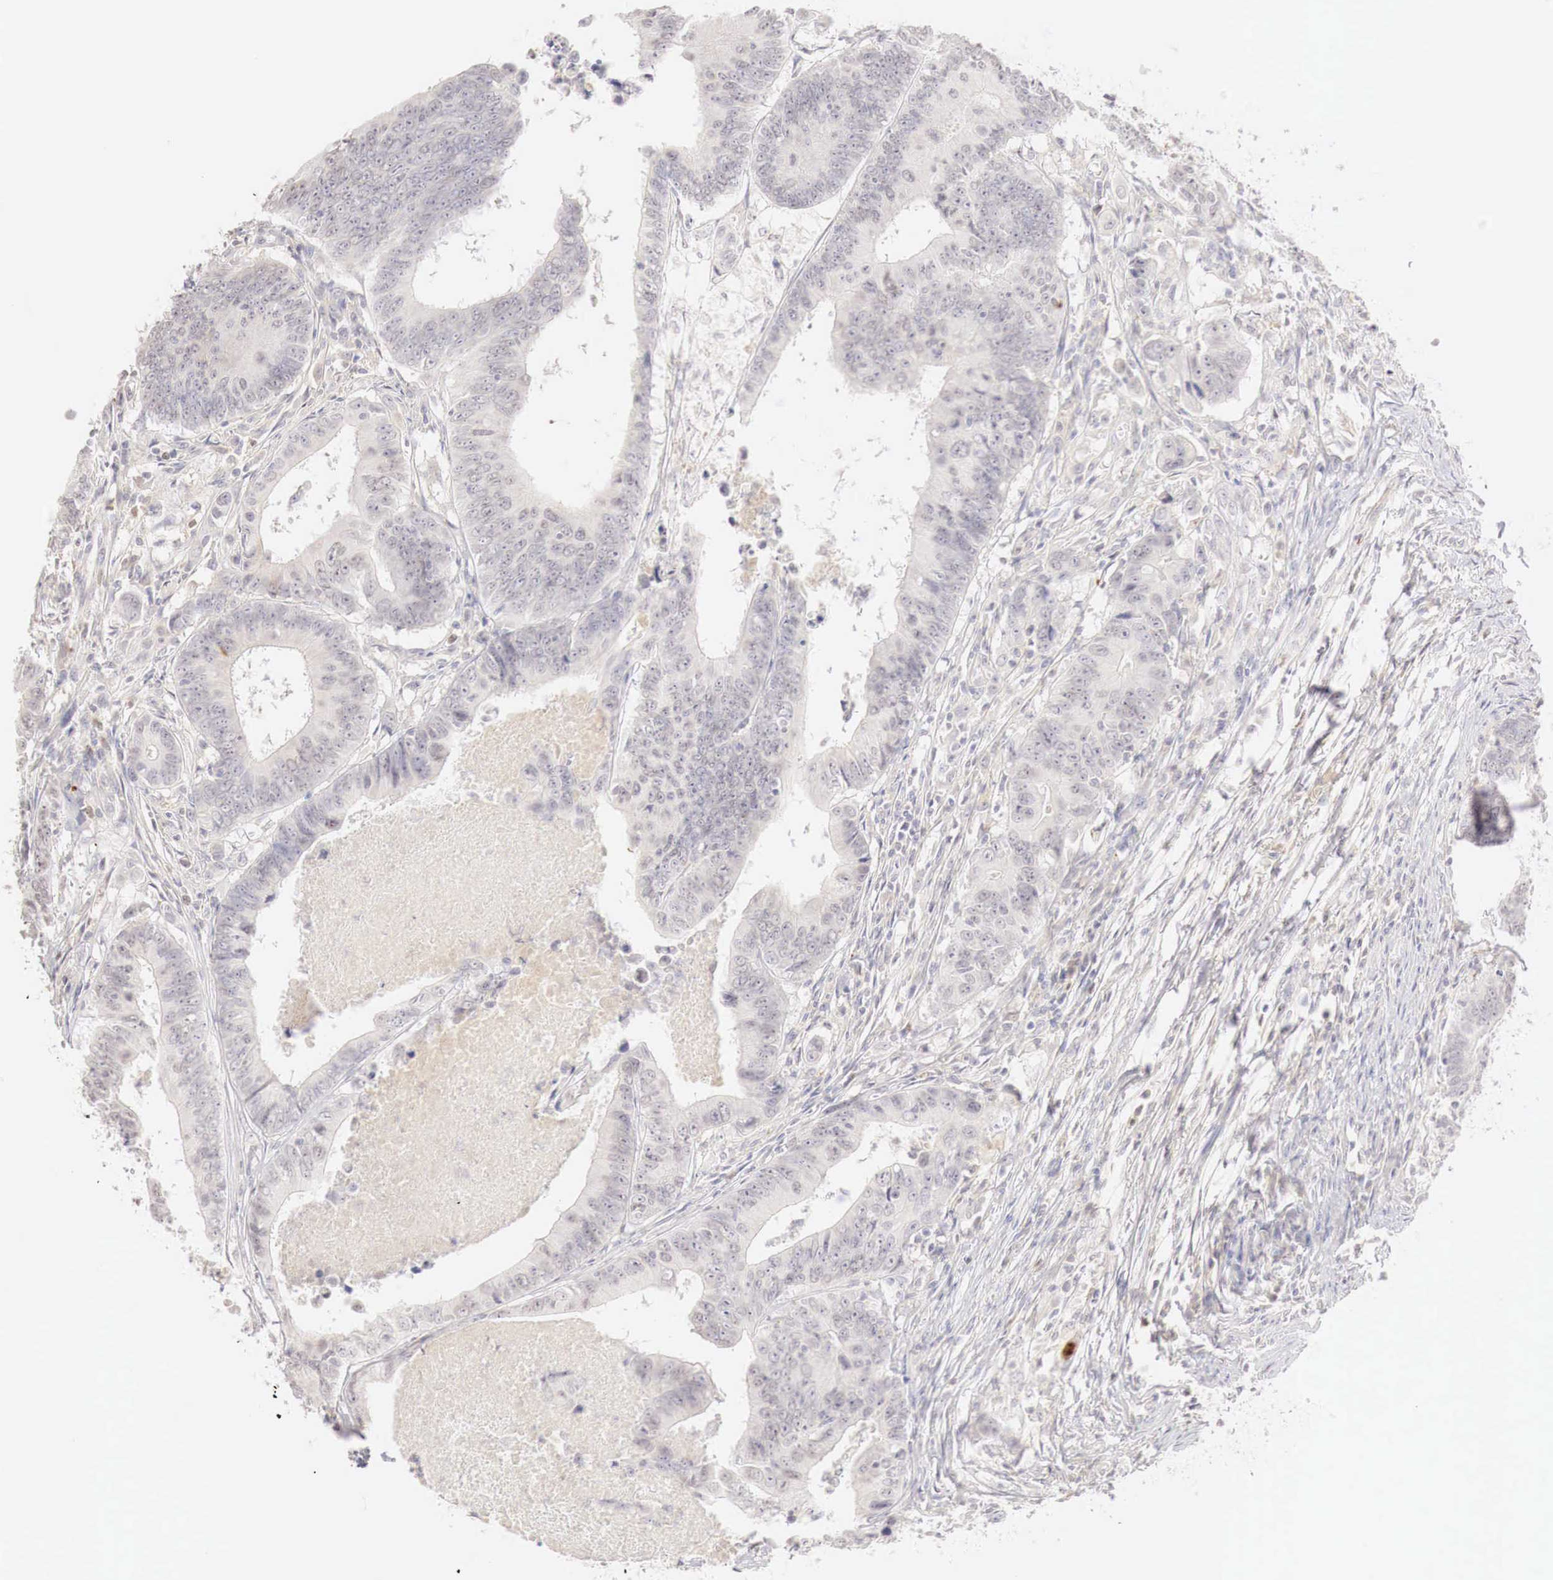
{"staining": {"intensity": "negative", "quantity": "none", "location": "none"}, "tissue": "colorectal cancer", "cell_type": "Tumor cells", "image_type": "cancer", "snomed": [{"axis": "morphology", "description": "Adenocarcinoma, NOS"}, {"axis": "topography", "description": "Colon"}], "caption": "Immunohistochemistry (IHC) of human colorectal cancer (adenocarcinoma) demonstrates no expression in tumor cells.", "gene": "GATA1", "patient": {"sex": "female", "age": 78}}